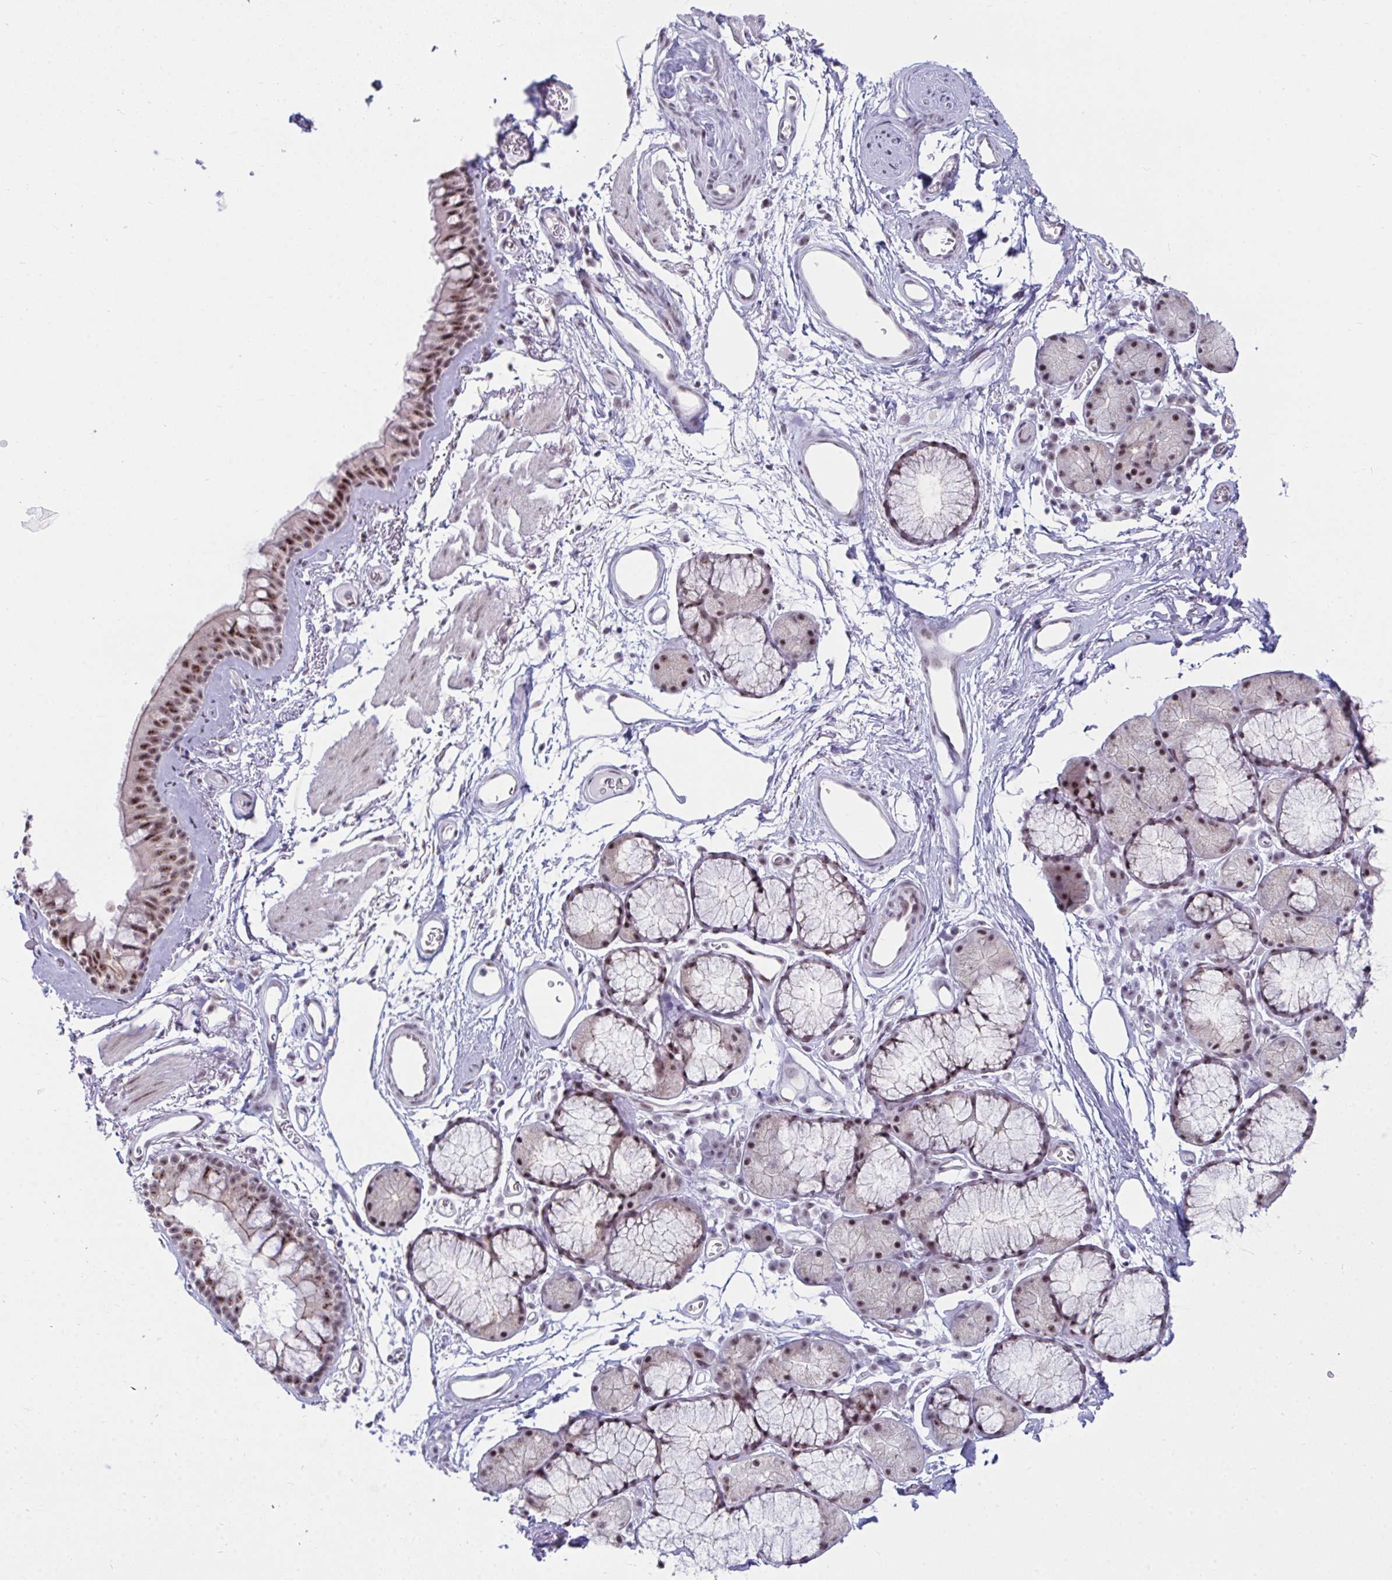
{"staining": {"intensity": "moderate", "quantity": ">75%", "location": "cytoplasmic/membranous,nuclear"}, "tissue": "bronchus", "cell_type": "Respiratory epithelial cells", "image_type": "normal", "snomed": [{"axis": "morphology", "description": "Normal tissue, NOS"}, {"axis": "topography", "description": "Cartilage tissue"}, {"axis": "topography", "description": "Bronchus"}], "caption": "Protein staining demonstrates moderate cytoplasmic/membranous,nuclear positivity in about >75% of respiratory epithelial cells in benign bronchus.", "gene": "PRR14", "patient": {"sex": "female", "age": 79}}